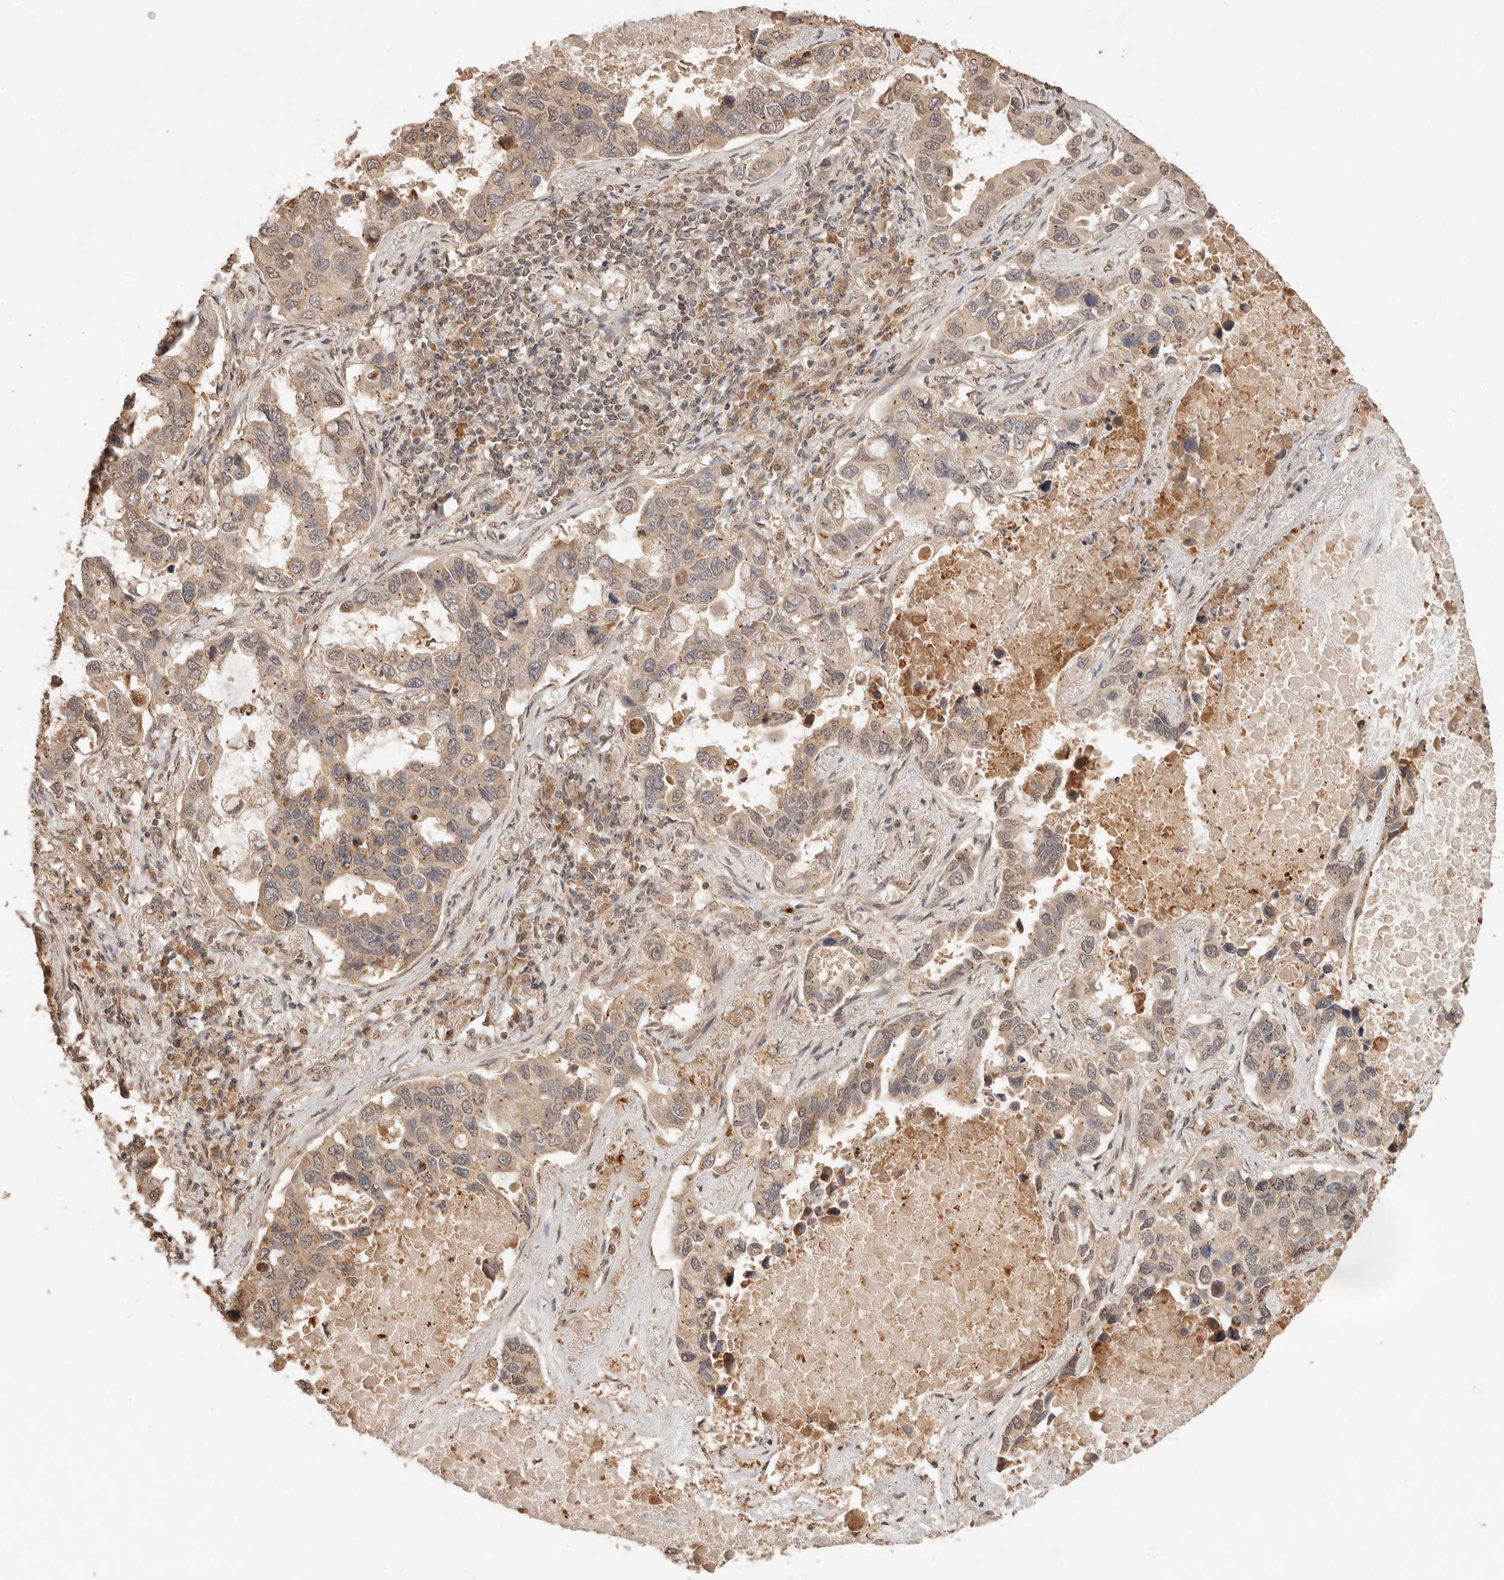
{"staining": {"intensity": "weak", "quantity": ">75%", "location": "cytoplasmic/membranous,nuclear"}, "tissue": "lung cancer", "cell_type": "Tumor cells", "image_type": "cancer", "snomed": [{"axis": "morphology", "description": "Adenocarcinoma, NOS"}, {"axis": "topography", "description": "Lung"}], "caption": "Lung adenocarcinoma stained for a protein (brown) exhibits weak cytoplasmic/membranous and nuclear positive expression in about >75% of tumor cells.", "gene": "LMO4", "patient": {"sex": "male", "age": 64}}